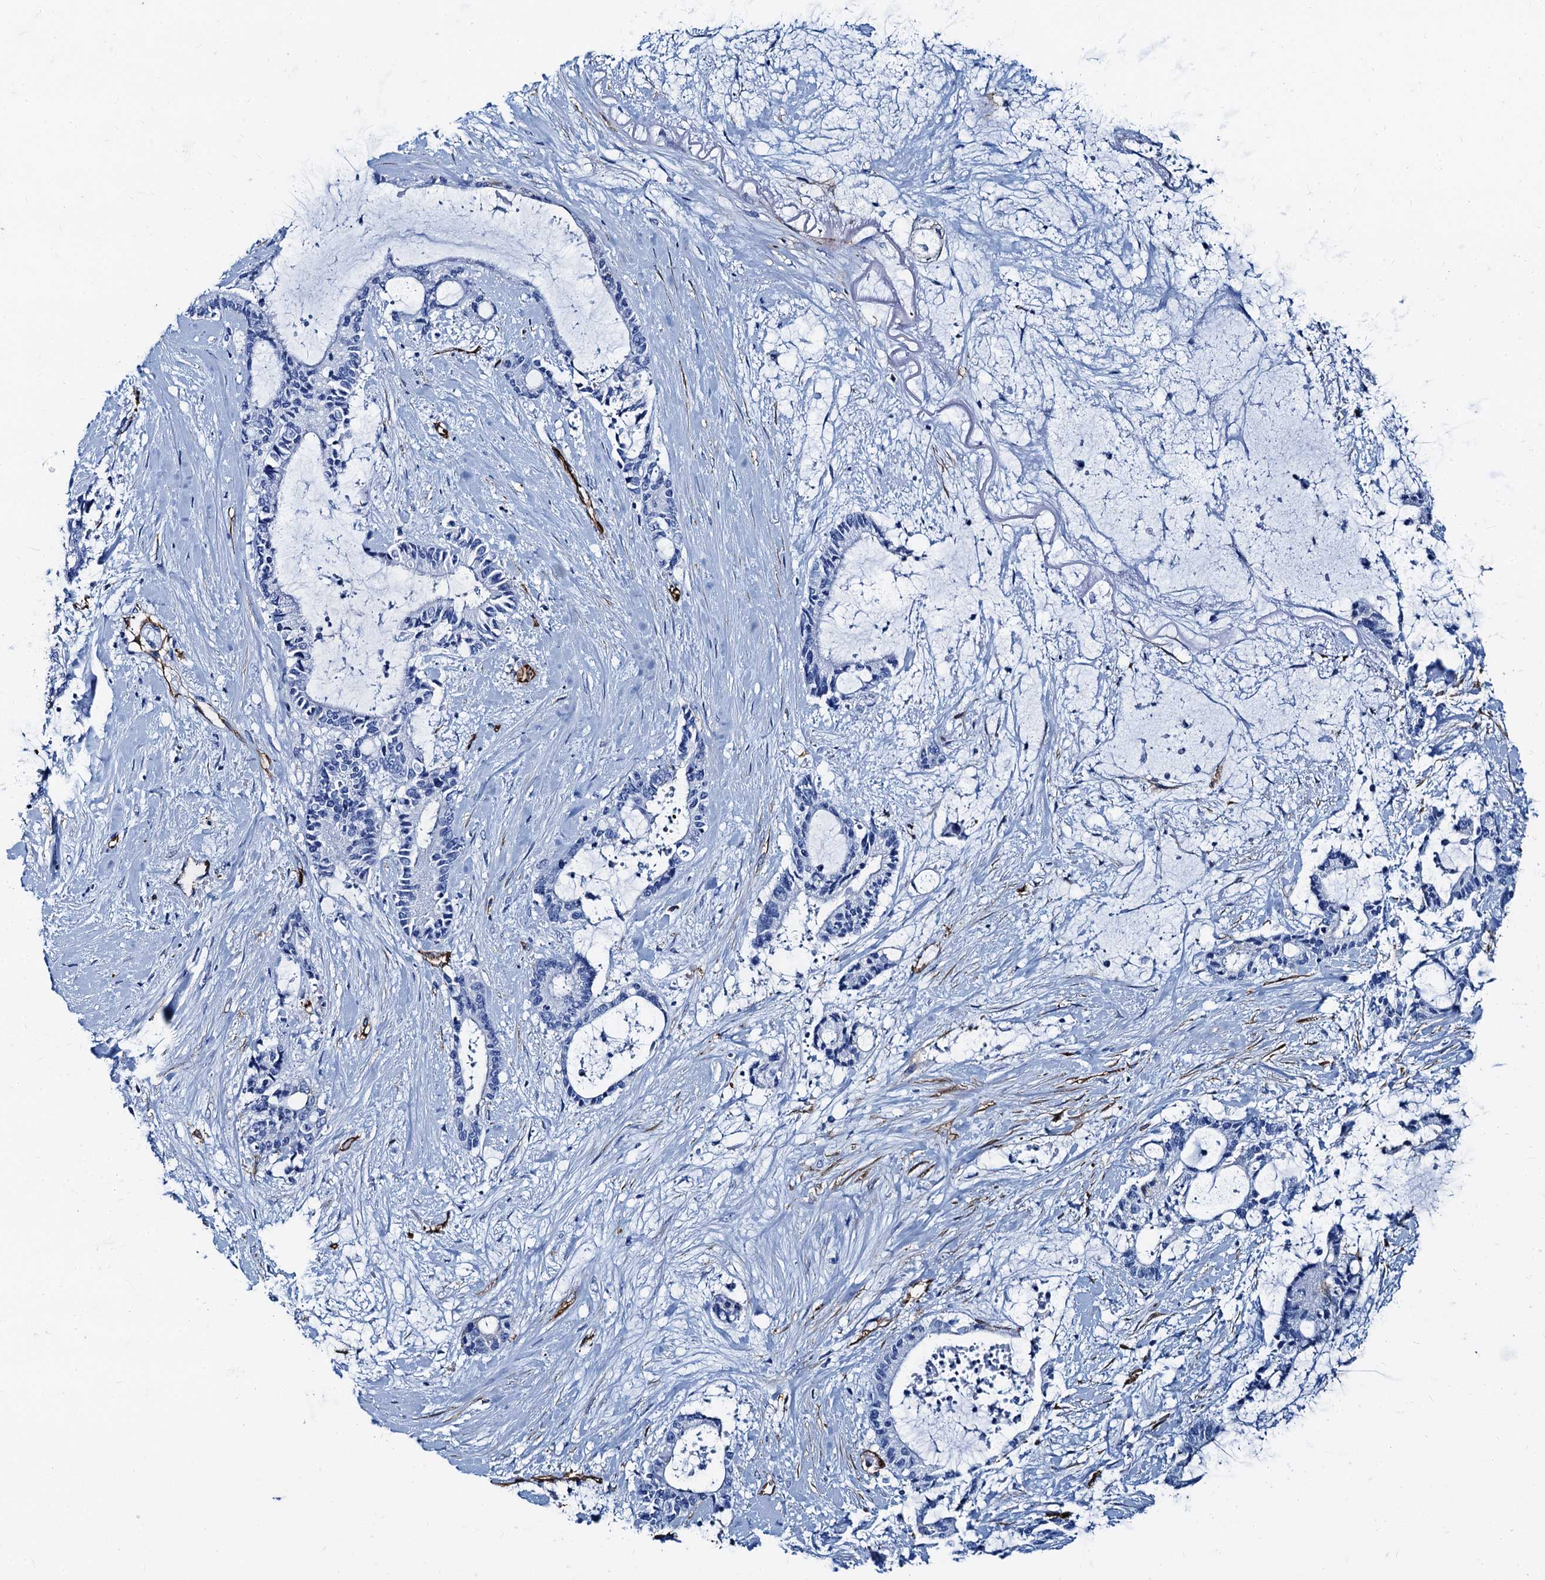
{"staining": {"intensity": "negative", "quantity": "none", "location": "none"}, "tissue": "liver cancer", "cell_type": "Tumor cells", "image_type": "cancer", "snomed": [{"axis": "morphology", "description": "Normal tissue, NOS"}, {"axis": "morphology", "description": "Cholangiocarcinoma"}, {"axis": "topography", "description": "Liver"}, {"axis": "topography", "description": "Peripheral nerve tissue"}], "caption": "Protein analysis of liver cholangiocarcinoma exhibits no significant expression in tumor cells.", "gene": "CAVIN2", "patient": {"sex": "female", "age": 73}}